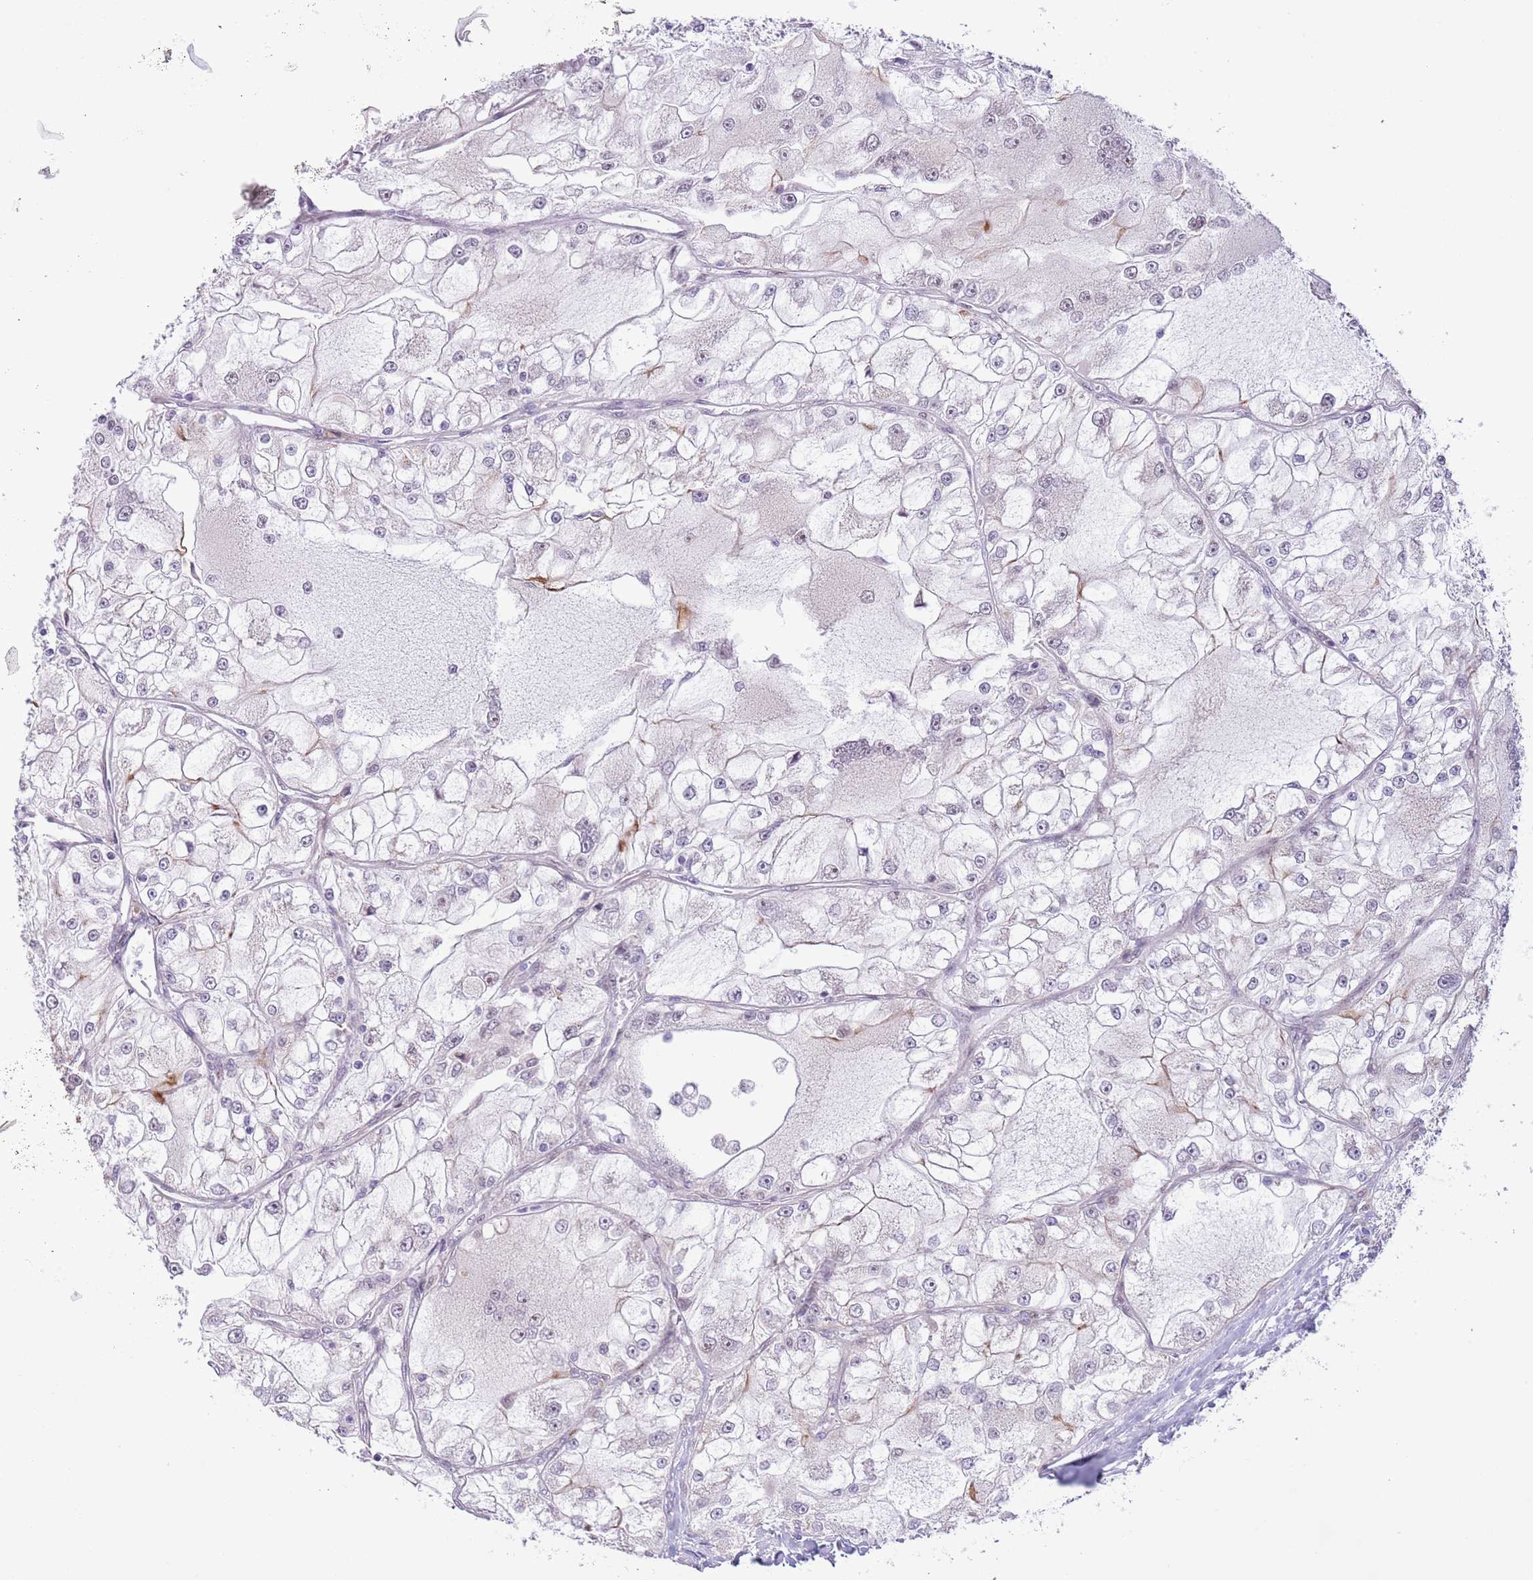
{"staining": {"intensity": "negative", "quantity": "none", "location": "none"}, "tissue": "renal cancer", "cell_type": "Tumor cells", "image_type": "cancer", "snomed": [{"axis": "morphology", "description": "Adenocarcinoma, NOS"}, {"axis": "topography", "description": "Kidney"}], "caption": "Immunohistochemistry image of renal cancer (adenocarcinoma) stained for a protein (brown), which displays no staining in tumor cells.", "gene": "ZNF576", "patient": {"sex": "female", "age": 72}}